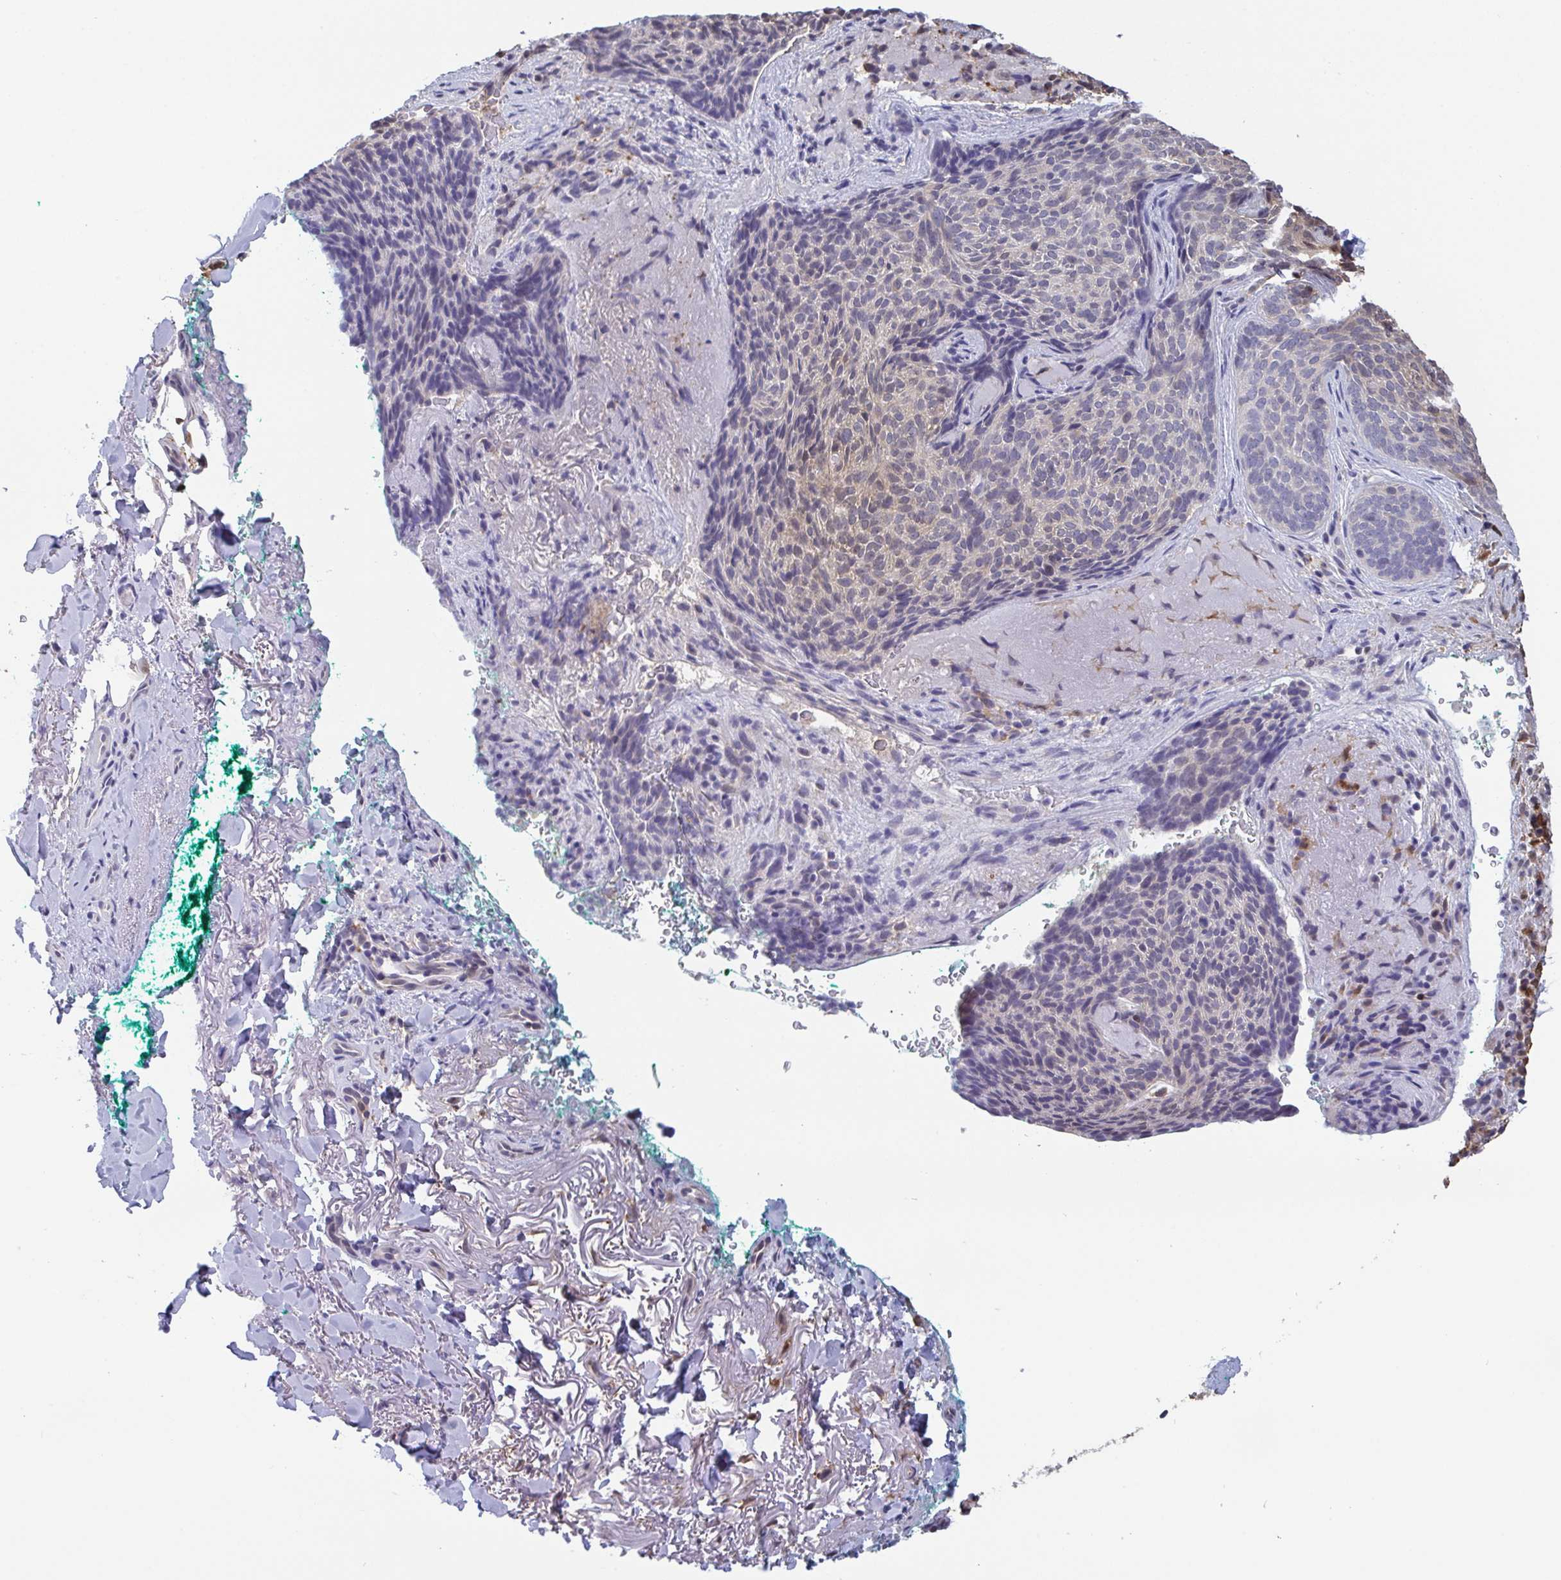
{"staining": {"intensity": "negative", "quantity": "none", "location": "none"}, "tissue": "skin cancer", "cell_type": "Tumor cells", "image_type": "cancer", "snomed": [{"axis": "morphology", "description": "Basal cell carcinoma"}, {"axis": "topography", "description": "Skin"}, {"axis": "topography", "description": "Skin of head"}], "caption": "Immunohistochemistry (IHC) micrograph of skin cancer stained for a protein (brown), which shows no expression in tumor cells.", "gene": "IDH1", "patient": {"sex": "female", "age": 92}}